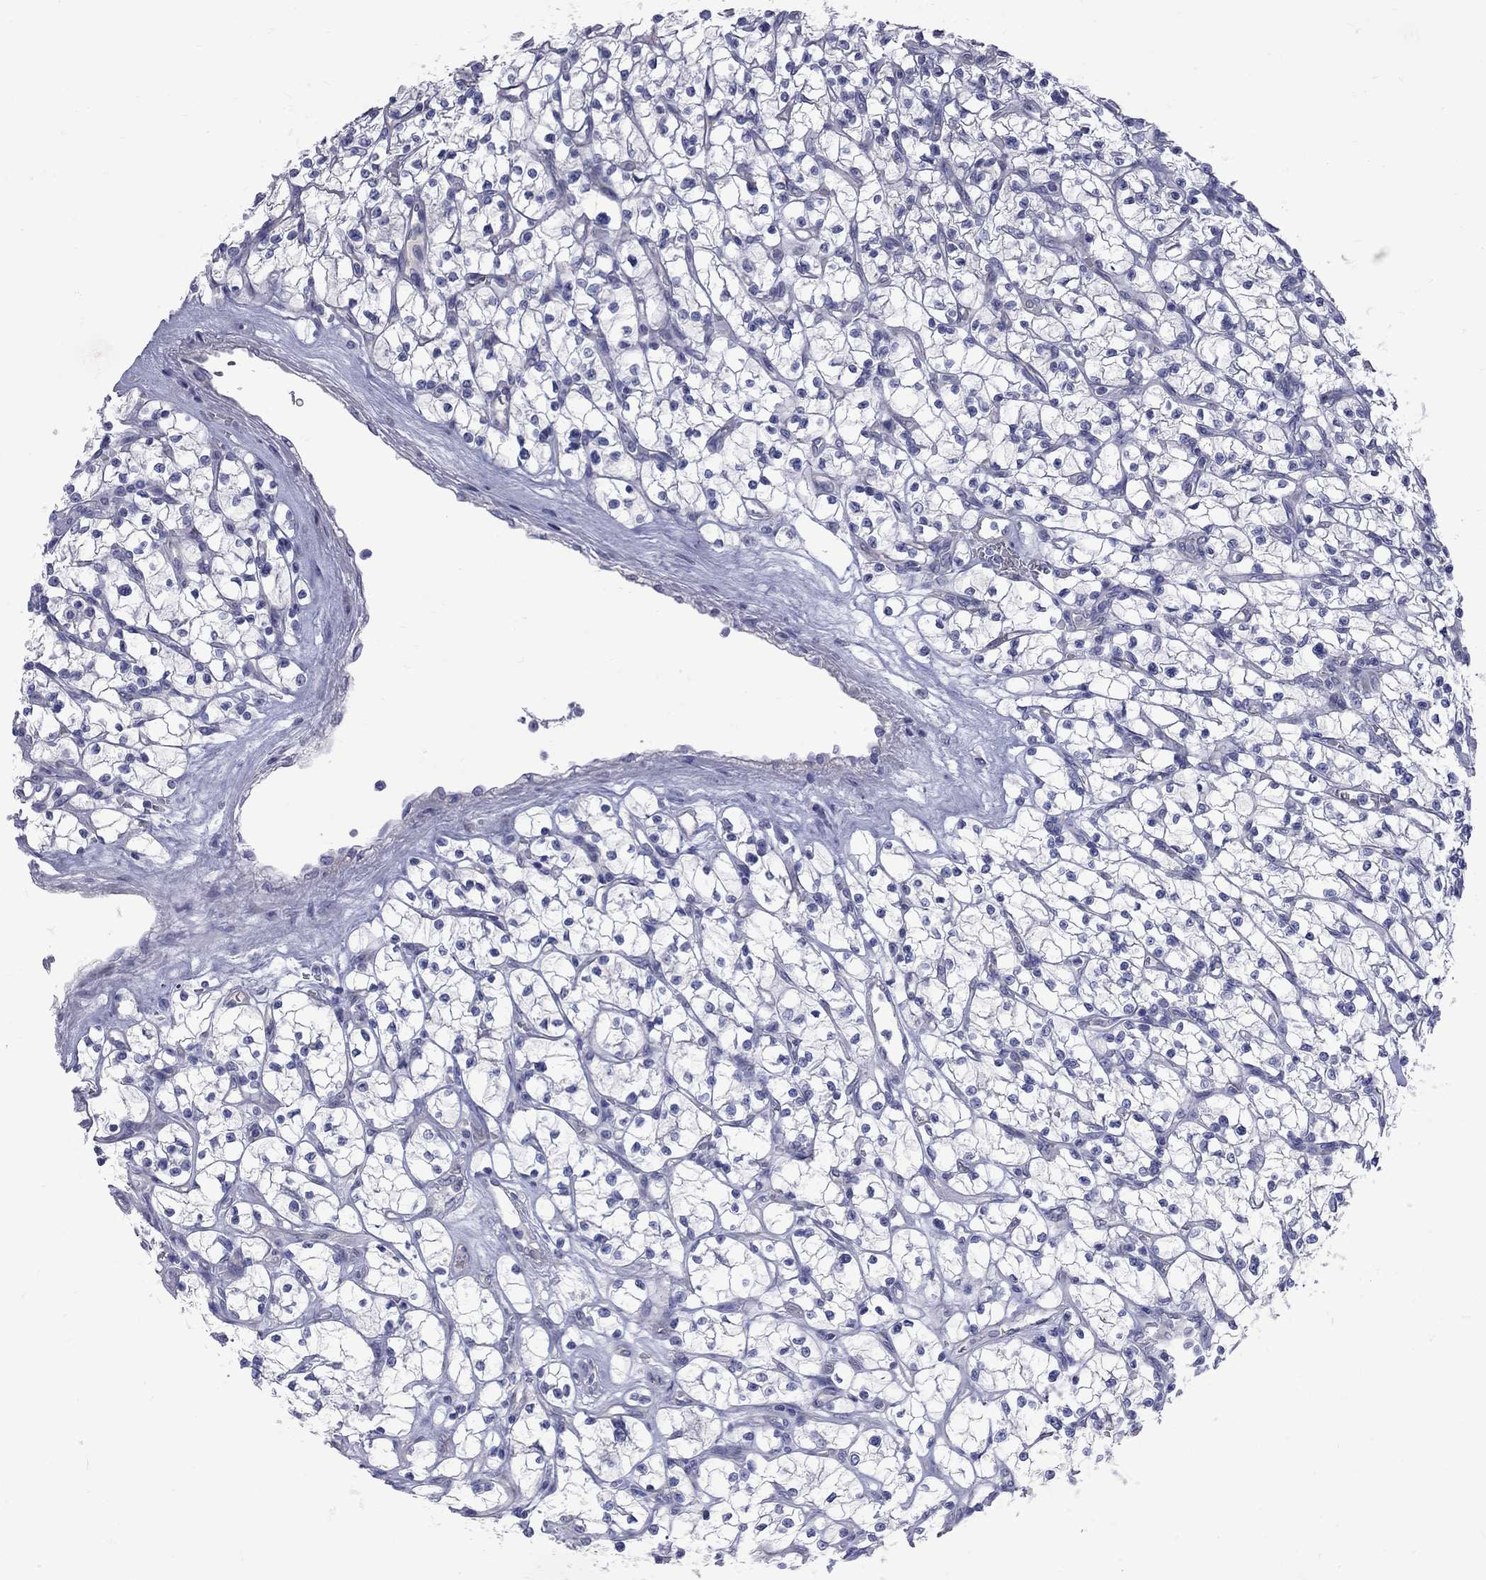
{"staining": {"intensity": "negative", "quantity": "none", "location": "none"}, "tissue": "renal cancer", "cell_type": "Tumor cells", "image_type": "cancer", "snomed": [{"axis": "morphology", "description": "Adenocarcinoma, NOS"}, {"axis": "topography", "description": "Kidney"}], "caption": "Tumor cells are negative for protein expression in human adenocarcinoma (renal).", "gene": "KCND2", "patient": {"sex": "female", "age": 64}}